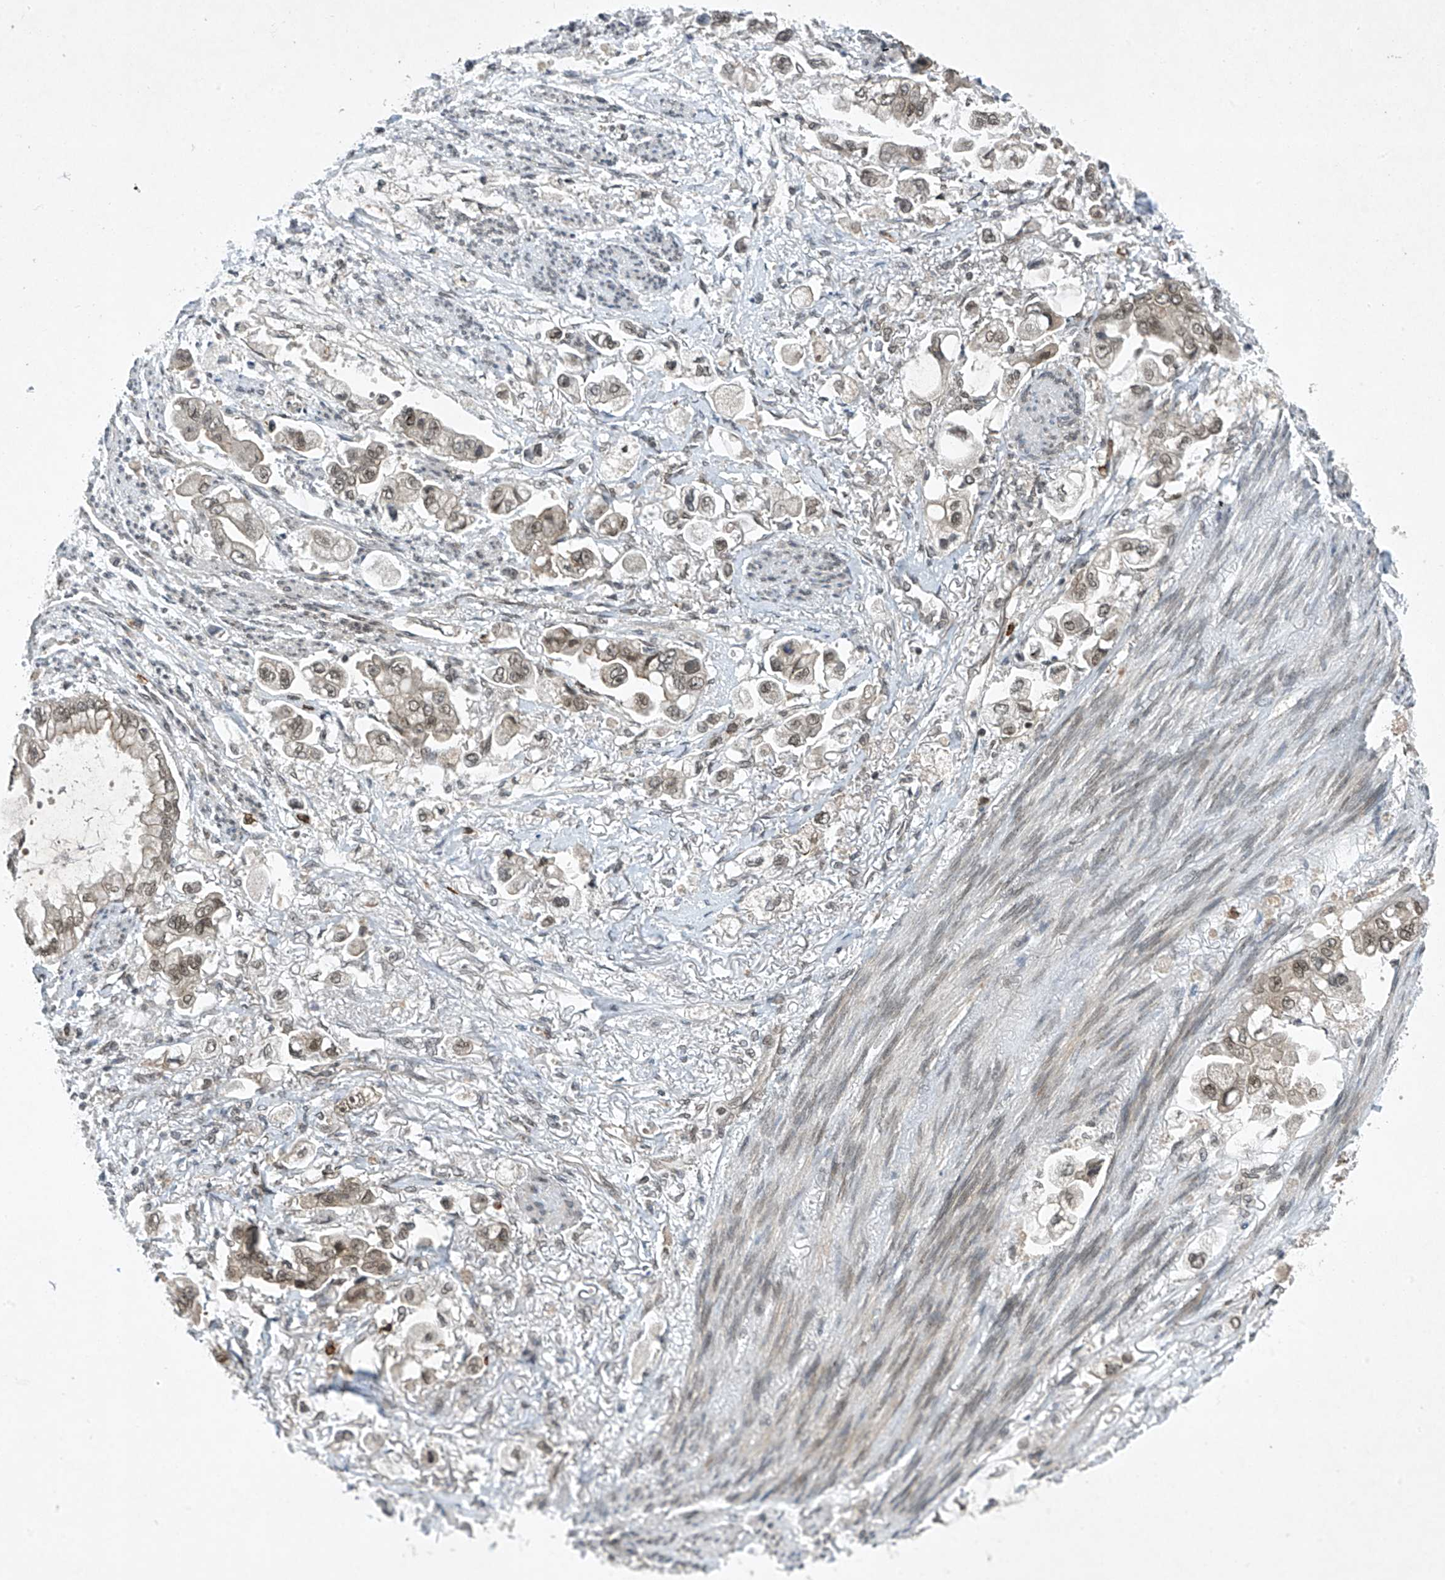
{"staining": {"intensity": "weak", "quantity": ">75%", "location": "nuclear"}, "tissue": "stomach cancer", "cell_type": "Tumor cells", "image_type": "cancer", "snomed": [{"axis": "morphology", "description": "Adenocarcinoma, NOS"}, {"axis": "topography", "description": "Stomach"}], "caption": "A brown stain shows weak nuclear positivity of a protein in stomach cancer (adenocarcinoma) tumor cells.", "gene": "TAF8", "patient": {"sex": "male", "age": 62}}